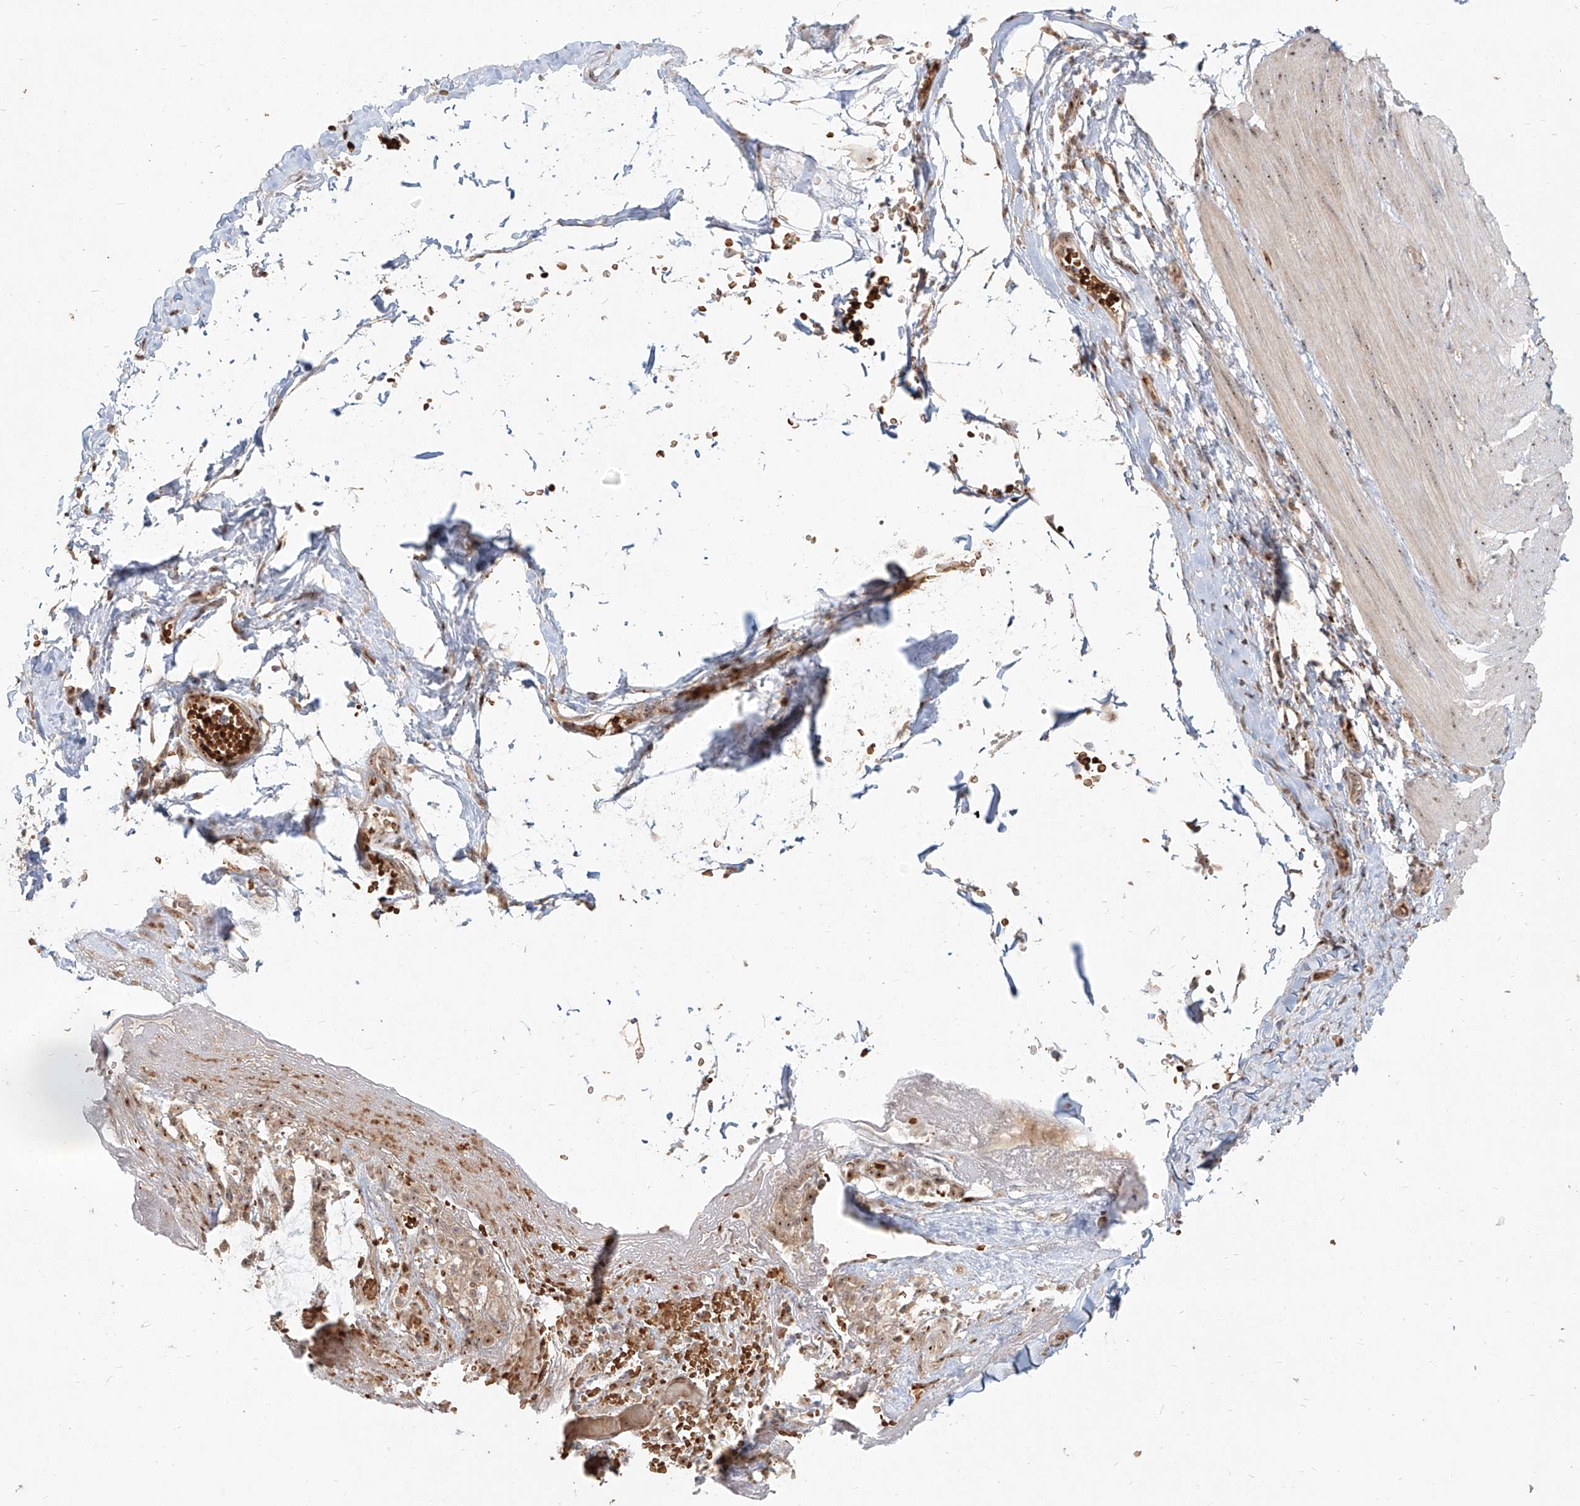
{"staining": {"intensity": "weak", "quantity": ">75%", "location": "cytoplasmic/membranous,nuclear"}, "tissue": "smooth muscle", "cell_type": "Smooth muscle cells", "image_type": "normal", "snomed": [{"axis": "morphology", "description": "Normal tissue, NOS"}, {"axis": "morphology", "description": "Adenocarcinoma, NOS"}, {"axis": "topography", "description": "Colon"}, {"axis": "topography", "description": "Peripheral nerve tissue"}], "caption": "A low amount of weak cytoplasmic/membranous,nuclear expression is present in approximately >75% of smooth muscle cells in benign smooth muscle.", "gene": "BYSL", "patient": {"sex": "male", "age": 14}}